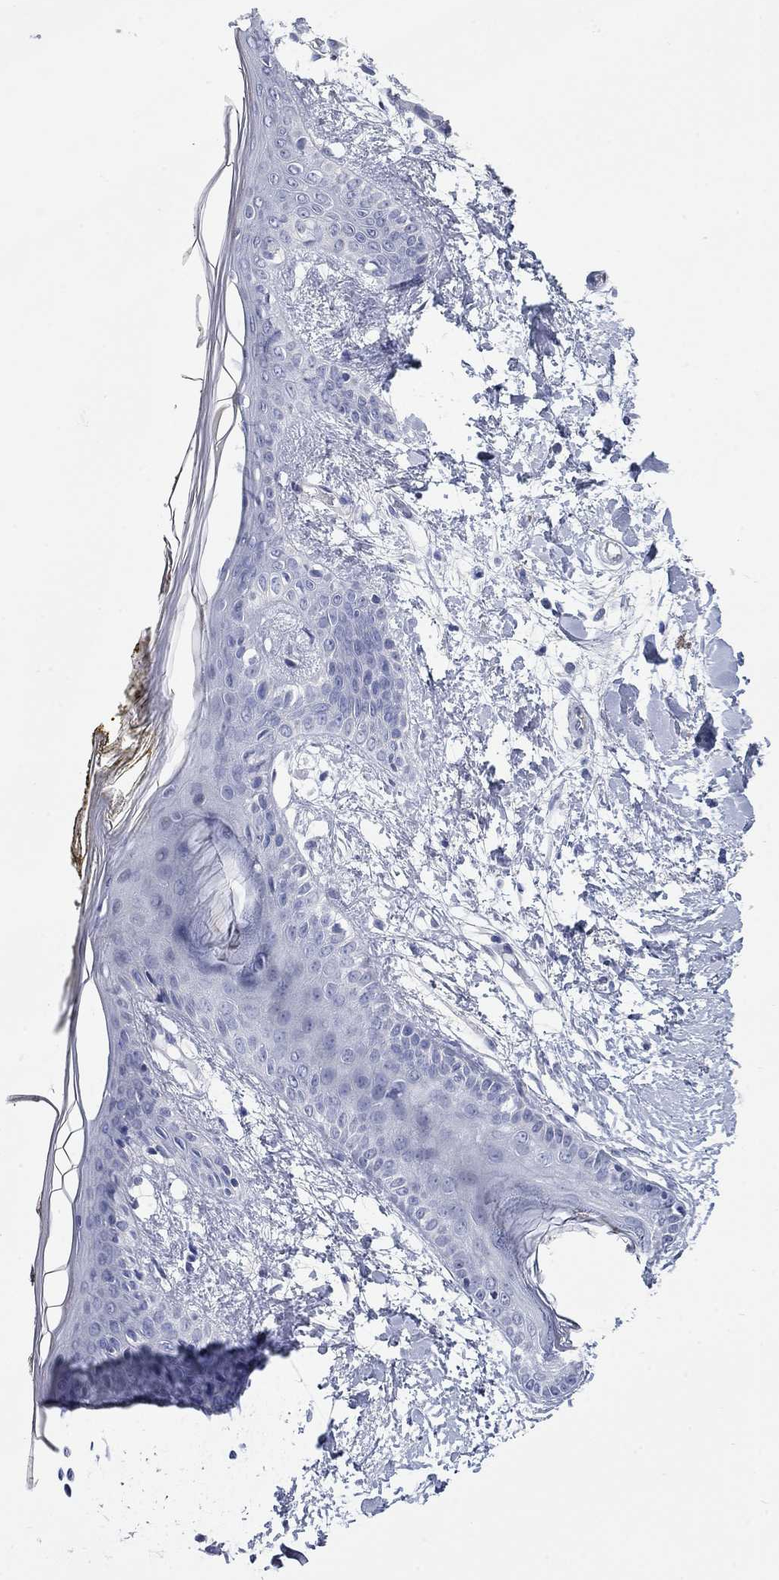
{"staining": {"intensity": "negative", "quantity": "none", "location": "none"}, "tissue": "skin", "cell_type": "Fibroblasts", "image_type": "normal", "snomed": [{"axis": "morphology", "description": "Normal tissue, NOS"}, {"axis": "topography", "description": "Skin"}], "caption": "Immunohistochemistry (IHC) micrograph of benign skin stained for a protein (brown), which shows no expression in fibroblasts. (IHC, brightfield microscopy, high magnification).", "gene": "WASF3", "patient": {"sex": "female", "age": 34}}